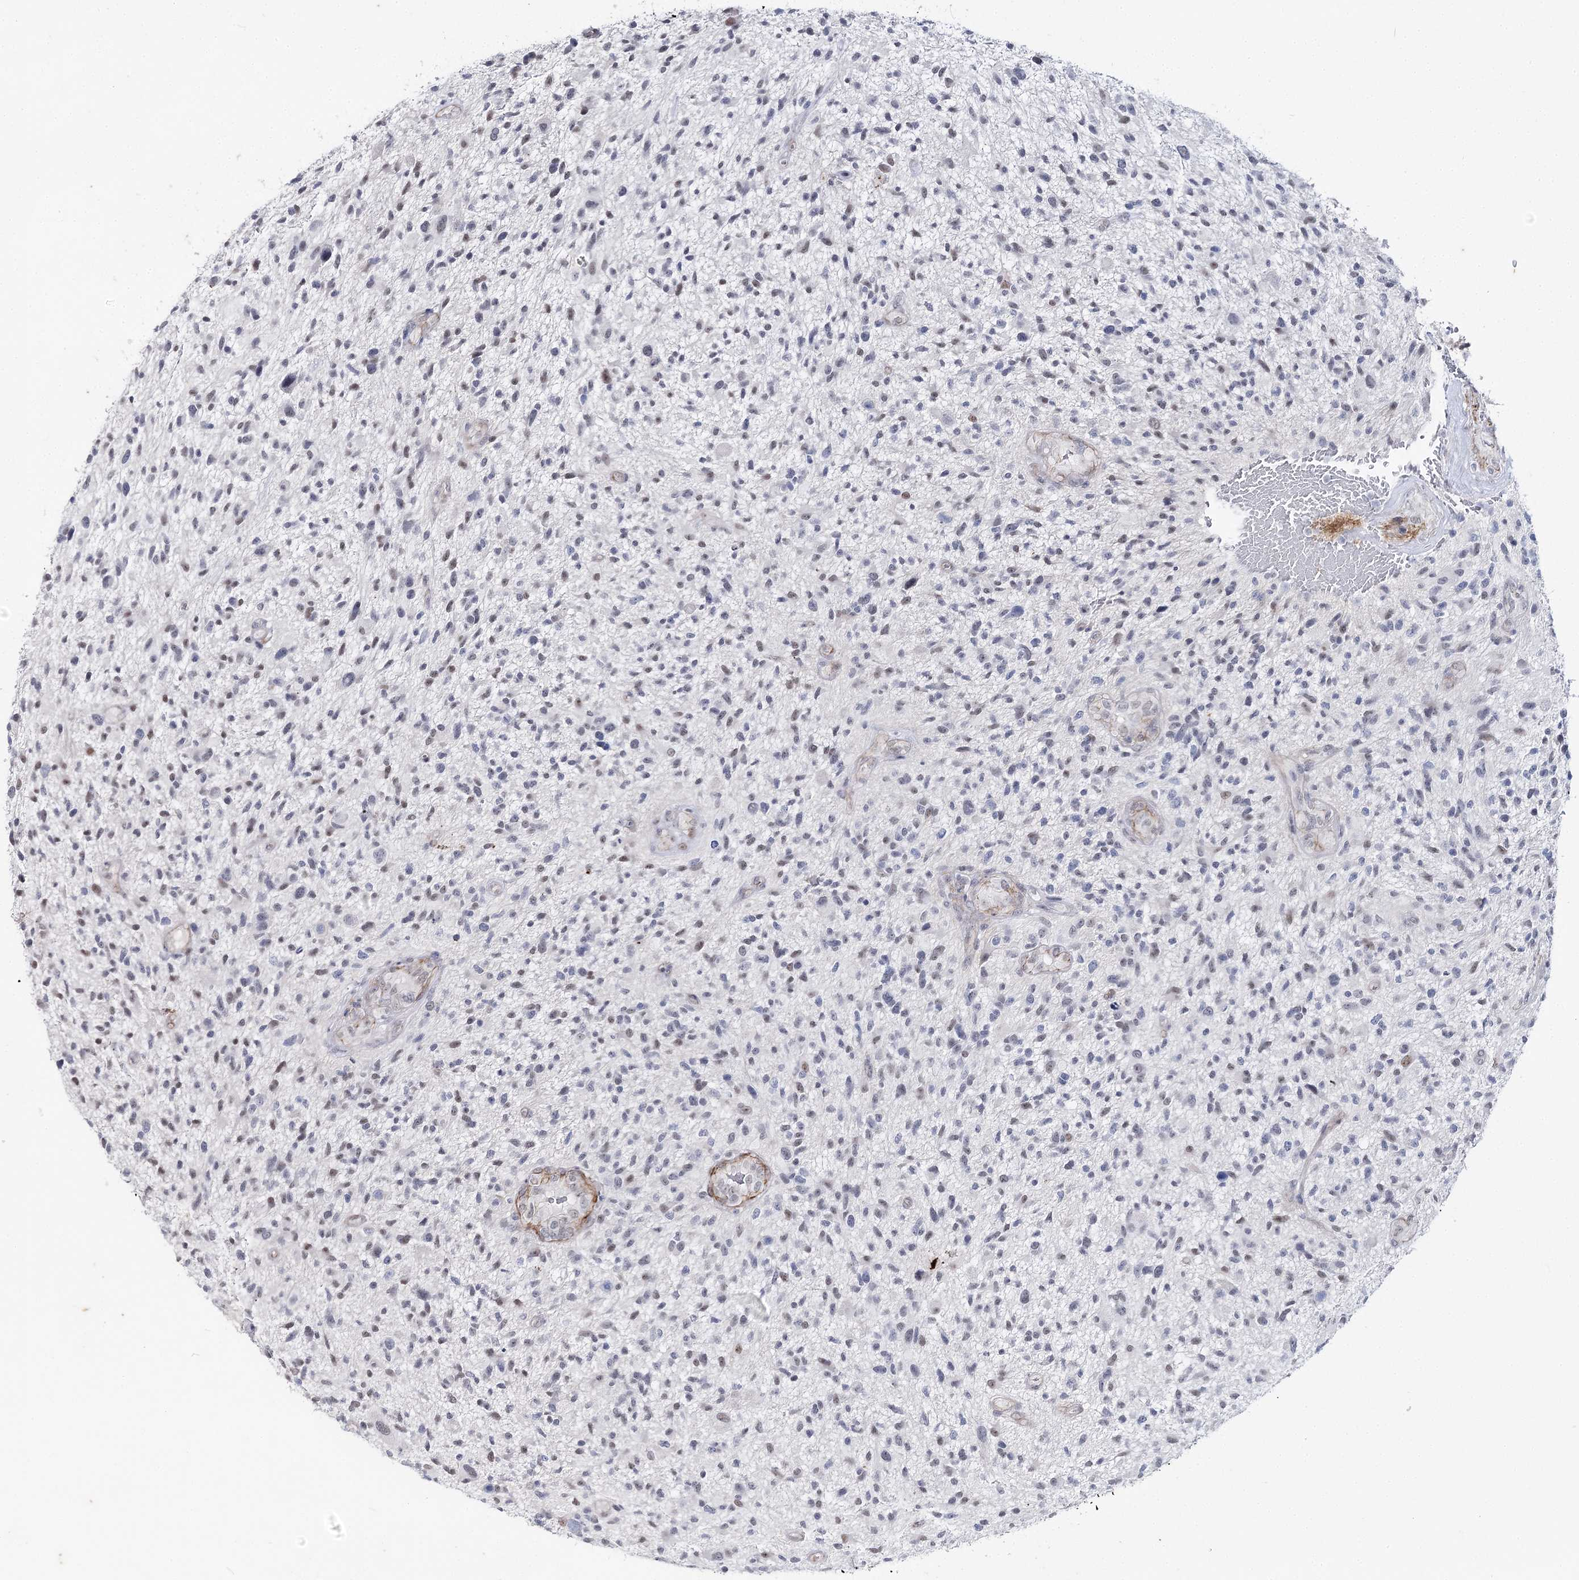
{"staining": {"intensity": "negative", "quantity": "none", "location": "none"}, "tissue": "glioma", "cell_type": "Tumor cells", "image_type": "cancer", "snomed": [{"axis": "morphology", "description": "Glioma, malignant, High grade"}, {"axis": "topography", "description": "Brain"}], "caption": "There is no significant expression in tumor cells of malignant high-grade glioma.", "gene": "AGXT2", "patient": {"sex": "male", "age": 47}}